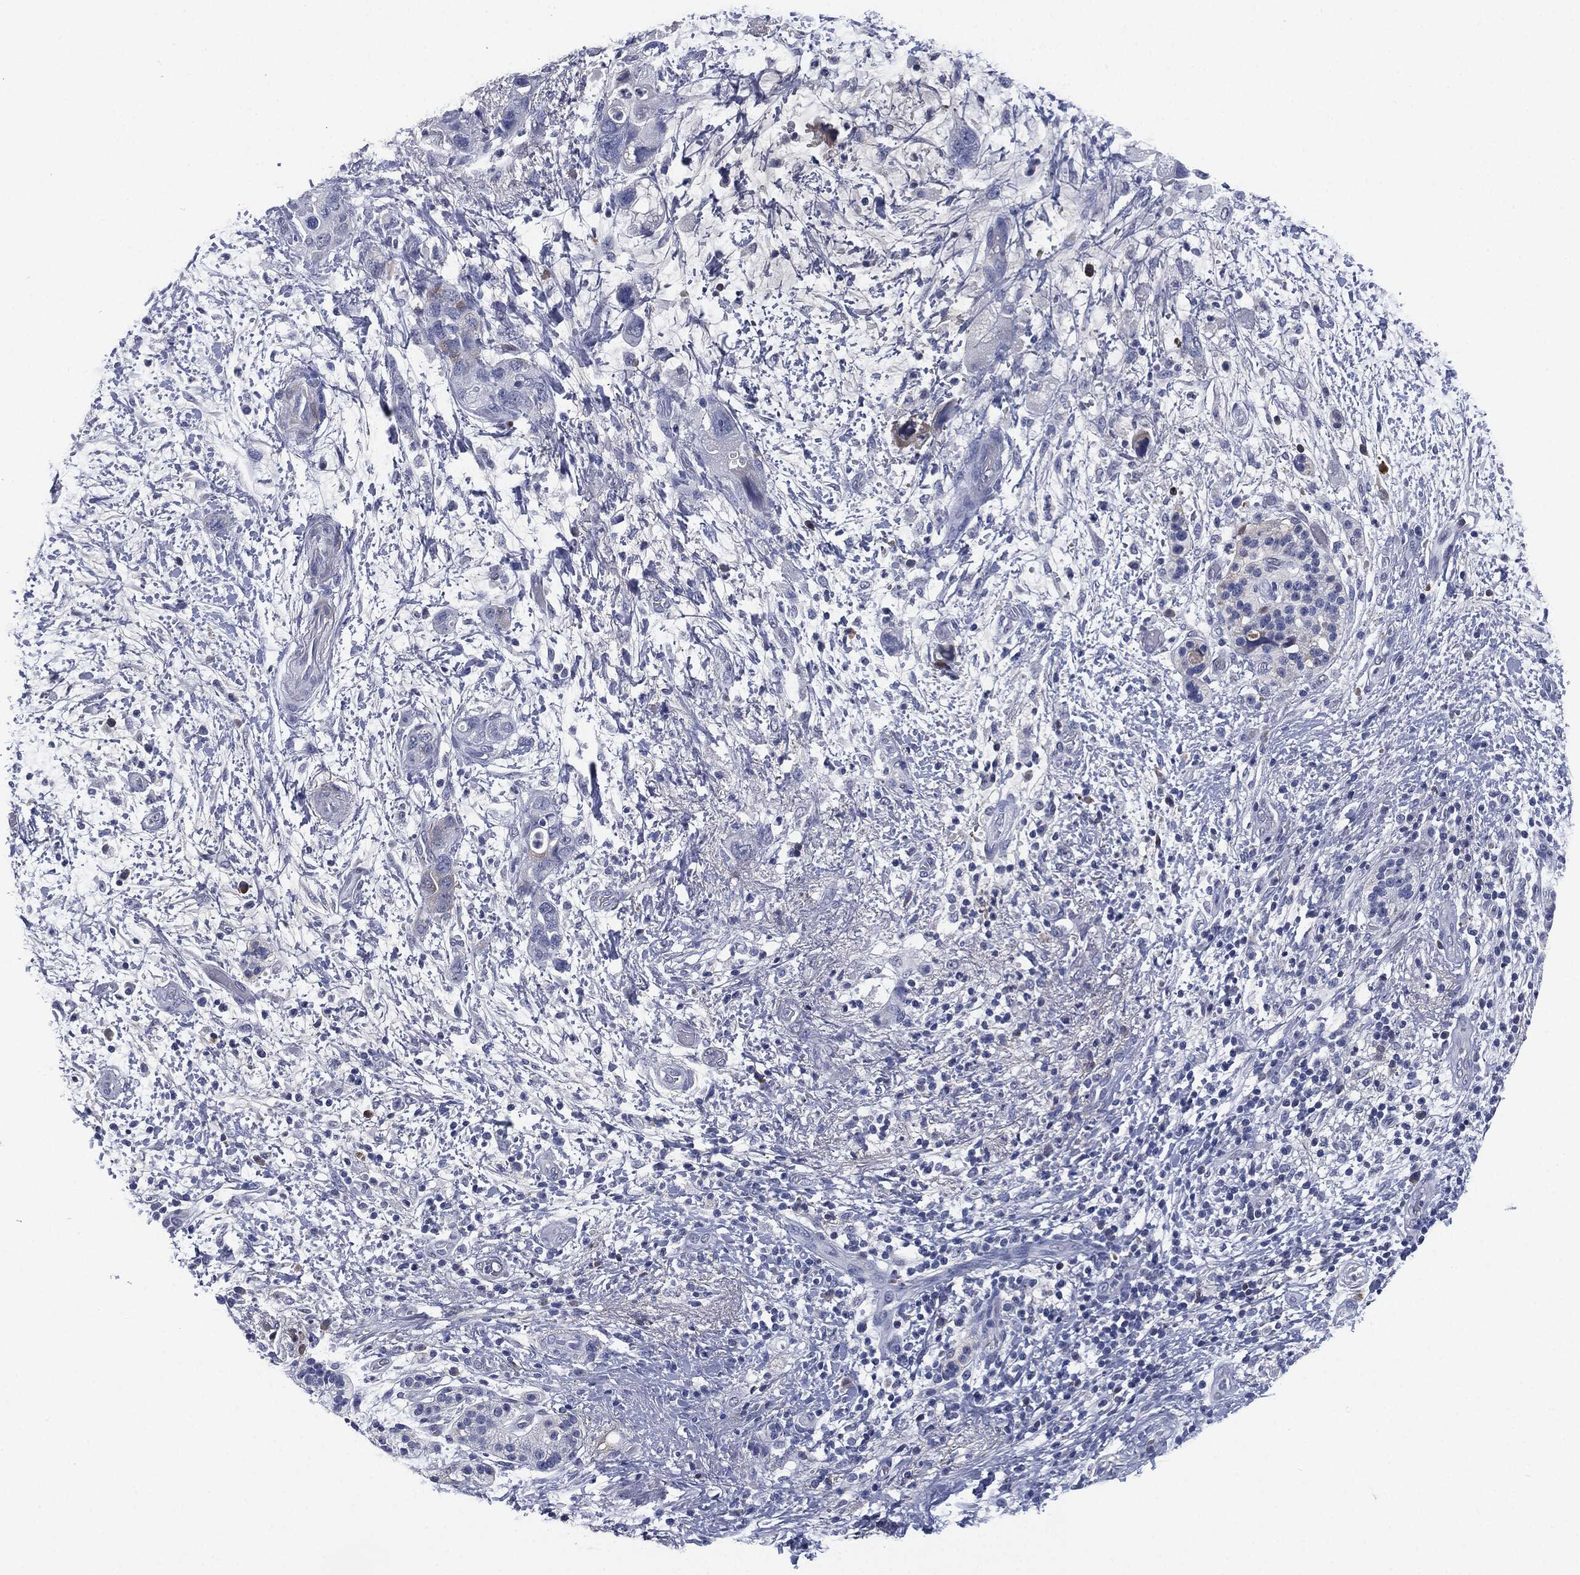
{"staining": {"intensity": "negative", "quantity": "none", "location": "none"}, "tissue": "pancreatic cancer", "cell_type": "Tumor cells", "image_type": "cancer", "snomed": [{"axis": "morphology", "description": "Adenocarcinoma, NOS"}, {"axis": "topography", "description": "Pancreas"}], "caption": "Immunohistochemical staining of human pancreatic cancer shows no significant expression in tumor cells. (DAB immunohistochemistry (IHC) with hematoxylin counter stain).", "gene": "SIGLEC7", "patient": {"sex": "female", "age": 72}}